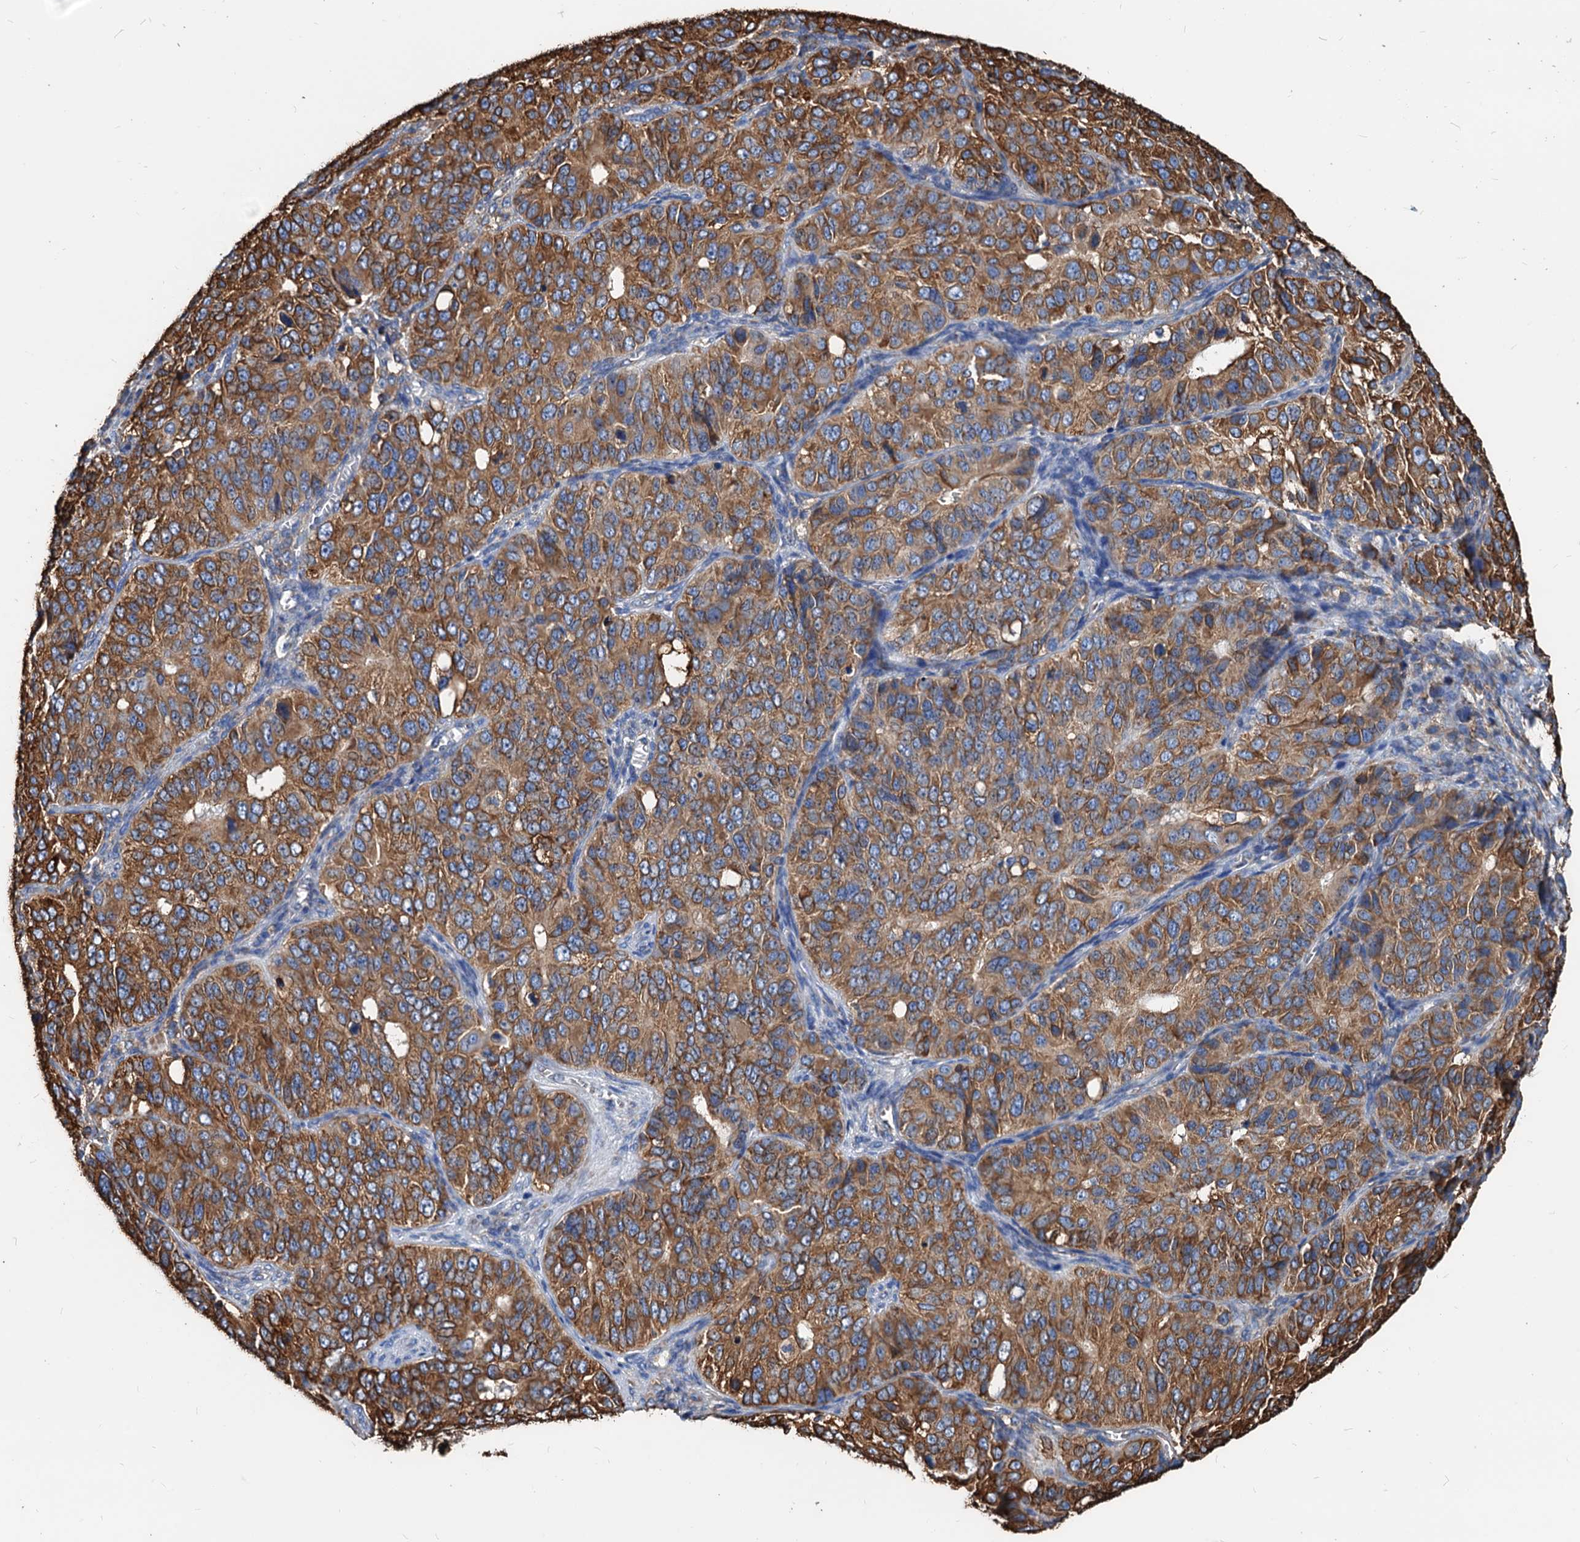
{"staining": {"intensity": "moderate", "quantity": ">75%", "location": "cytoplasmic/membranous"}, "tissue": "ovarian cancer", "cell_type": "Tumor cells", "image_type": "cancer", "snomed": [{"axis": "morphology", "description": "Carcinoma, endometroid"}, {"axis": "topography", "description": "Ovary"}], "caption": "Immunohistochemical staining of ovarian cancer (endometroid carcinoma) demonstrates medium levels of moderate cytoplasmic/membranous protein staining in approximately >75% of tumor cells. The protein of interest is shown in brown color, while the nuclei are stained blue.", "gene": "HSPA5", "patient": {"sex": "female", "age": 51}}